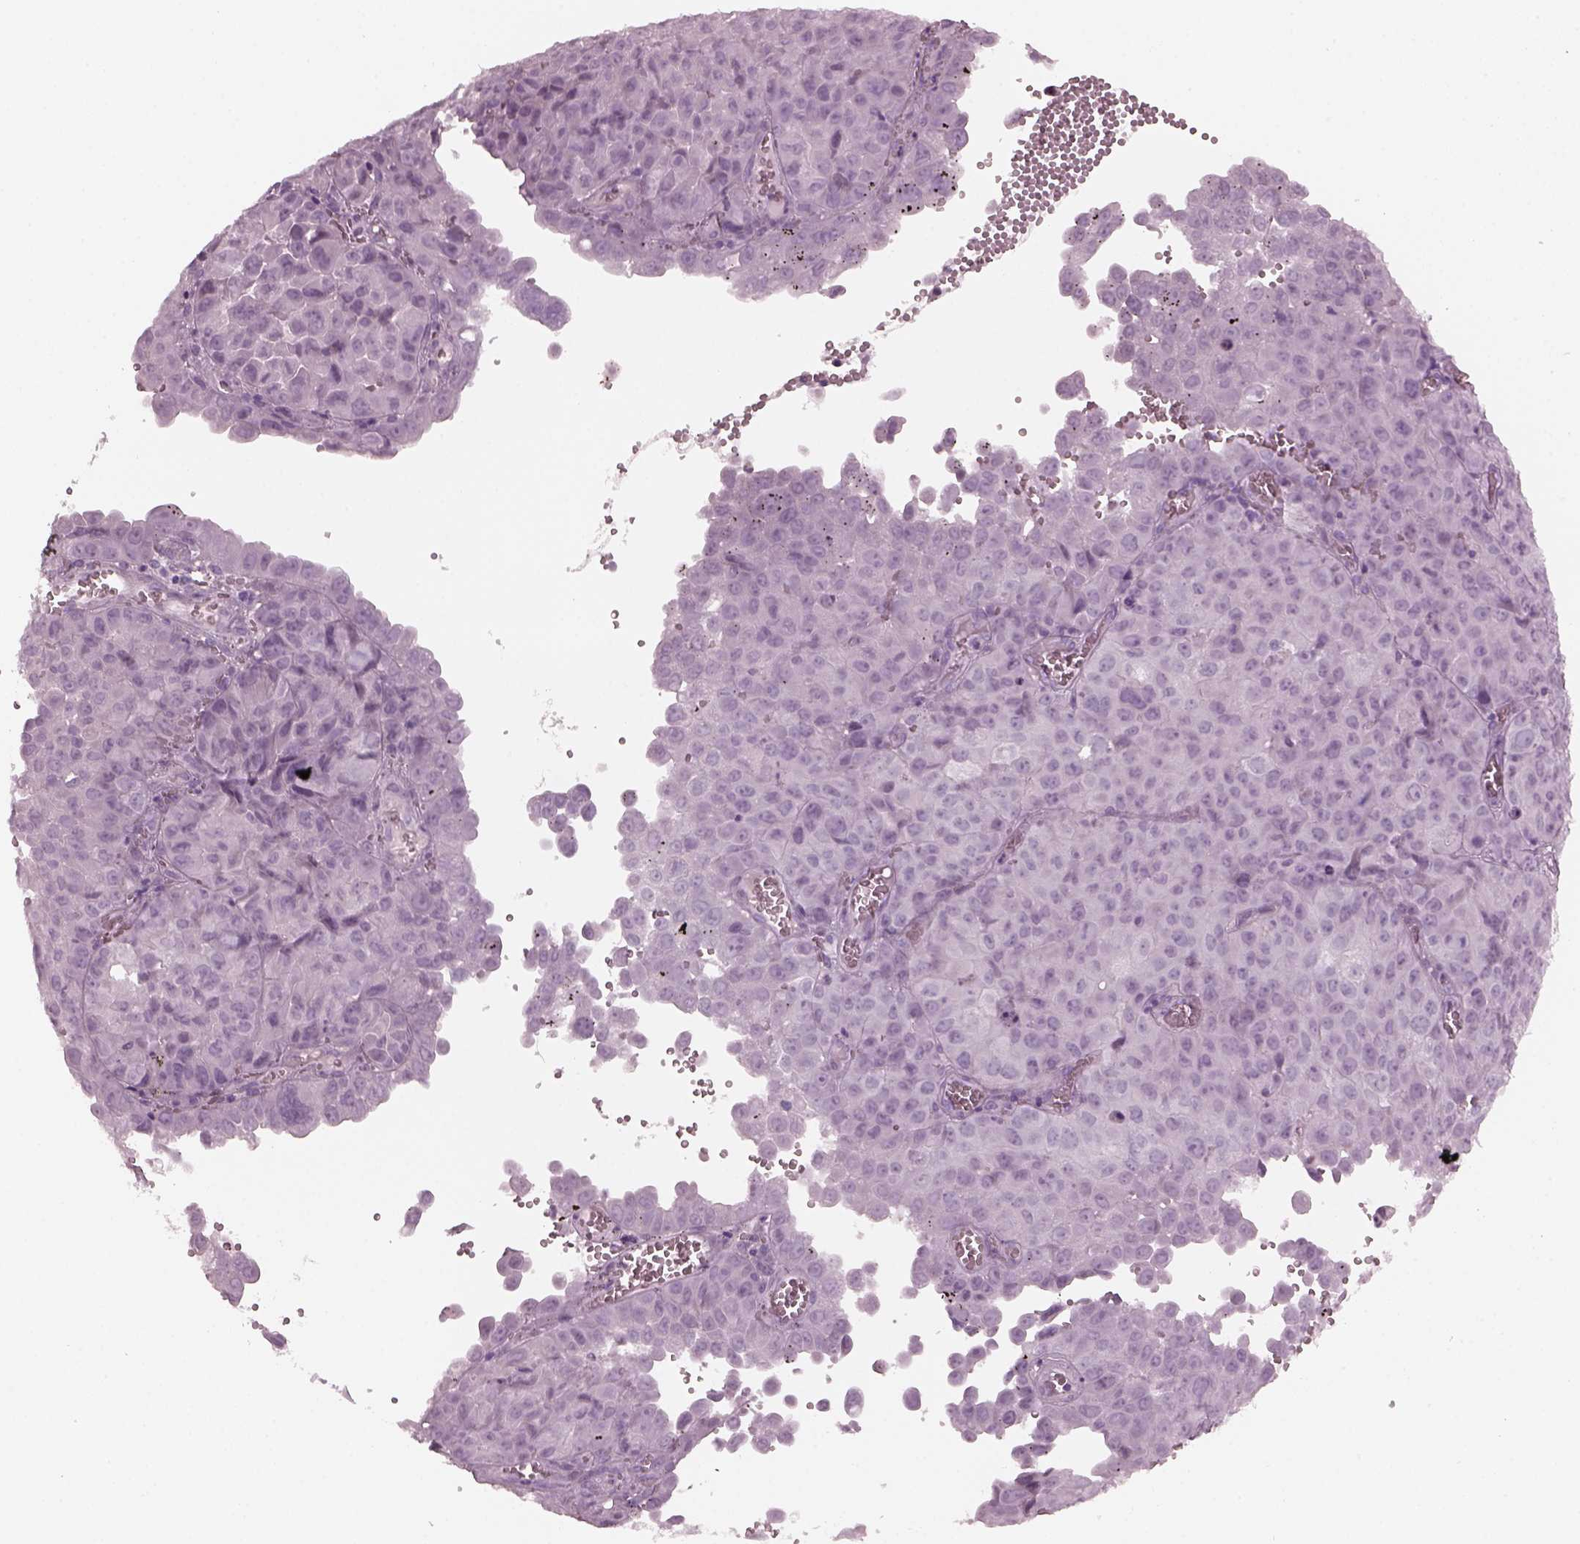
{"staining": {"intensity": "negative", "quantity": "none", "location": "none"}, "tissue": "cervical cancer", "cell_type": "Tumor cells", "image_type": "cancer", "snomed": [{"axis": "morphology", "description": "Squamous cell carcinoma, NOS"}, {"axis": "topography", "description": "Cervix"}], "caption": "Histopathology image shows no protein expression in tumor cells of squamous cell carcinoma (cervical) tissue.", "gene": "CYLC1", "patient": {"sex": "female", "age": 55}}